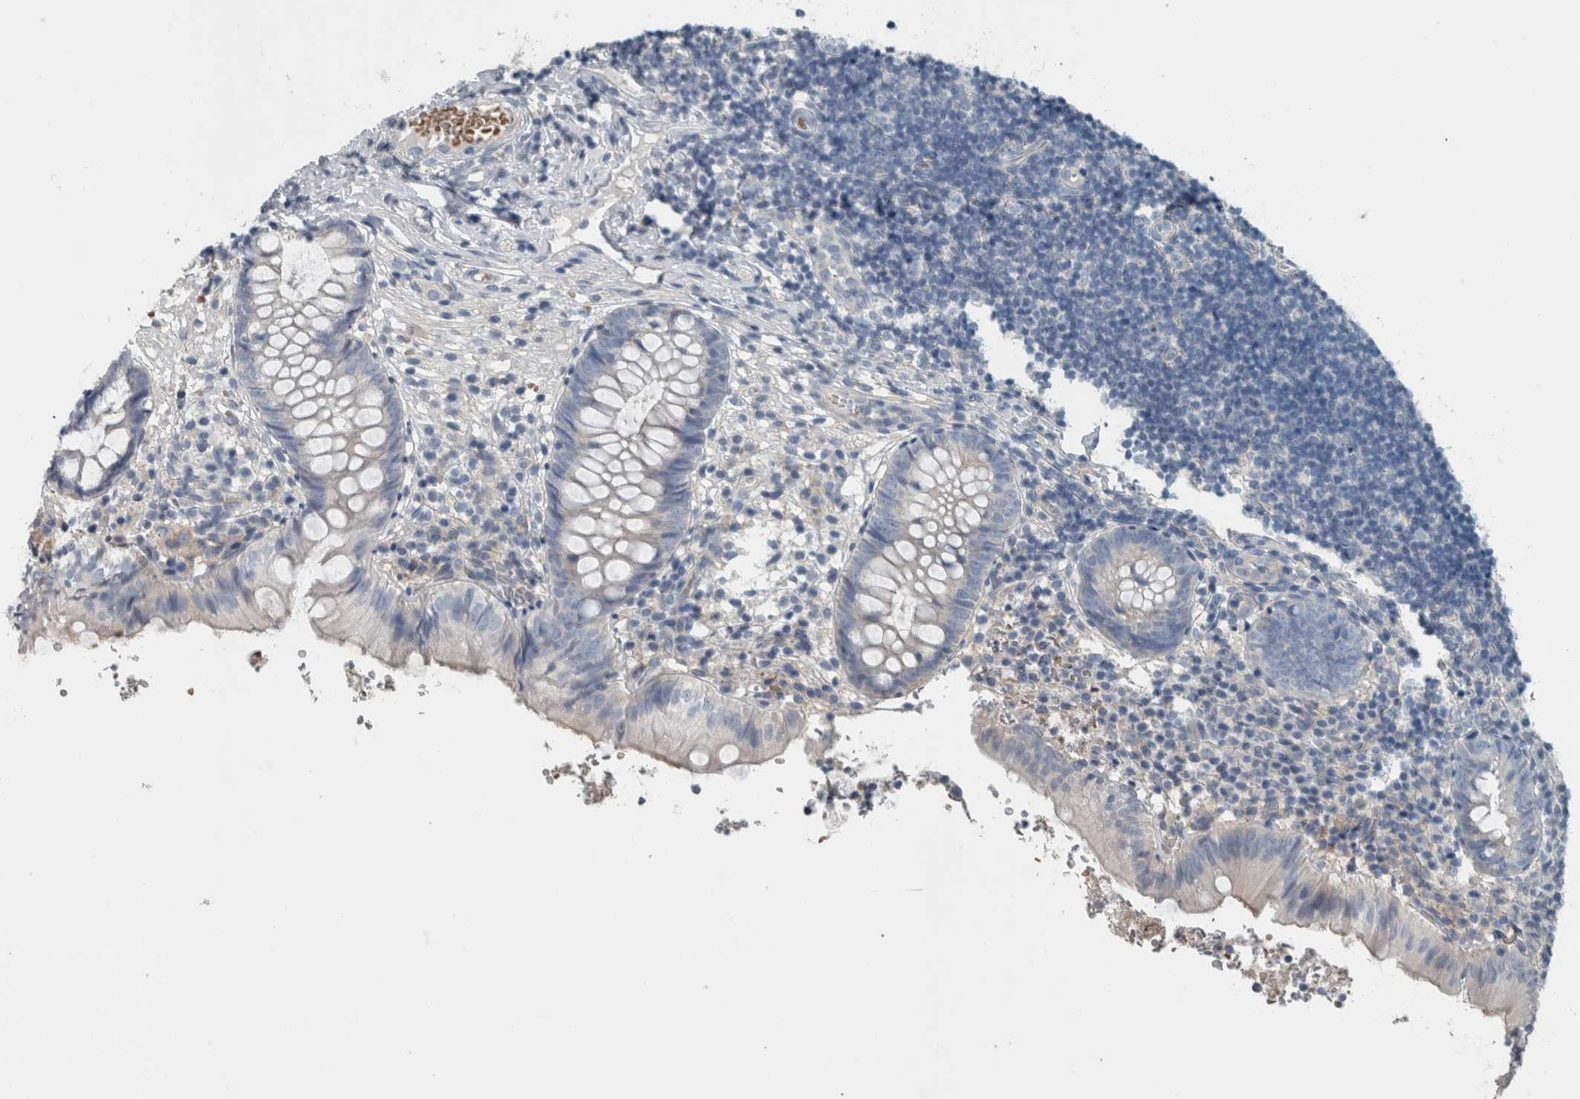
{"staining": {"intensity": "negative", "quantity": "none", "location": "none"}, "tissue": "appendix", "cell_type": "Glandular cells", "image_type": "normal", "snomed": [{"axis": "morphology", "description": "Normal tissue, NOS"}, {"axis": "topography", "description": "Appendix"}], "caption": "Immunohistochemistry (IHC) of unremarkable appendix exhibits no staining in glandular cells. The staining was performed using DAB to visualize the protein expression in brown, while the nuclei were stained in blue with hematoxylin (Magnification: 20x).", "gene": "SH3GL2", "patient": {"sex": "male", "age": 8}}